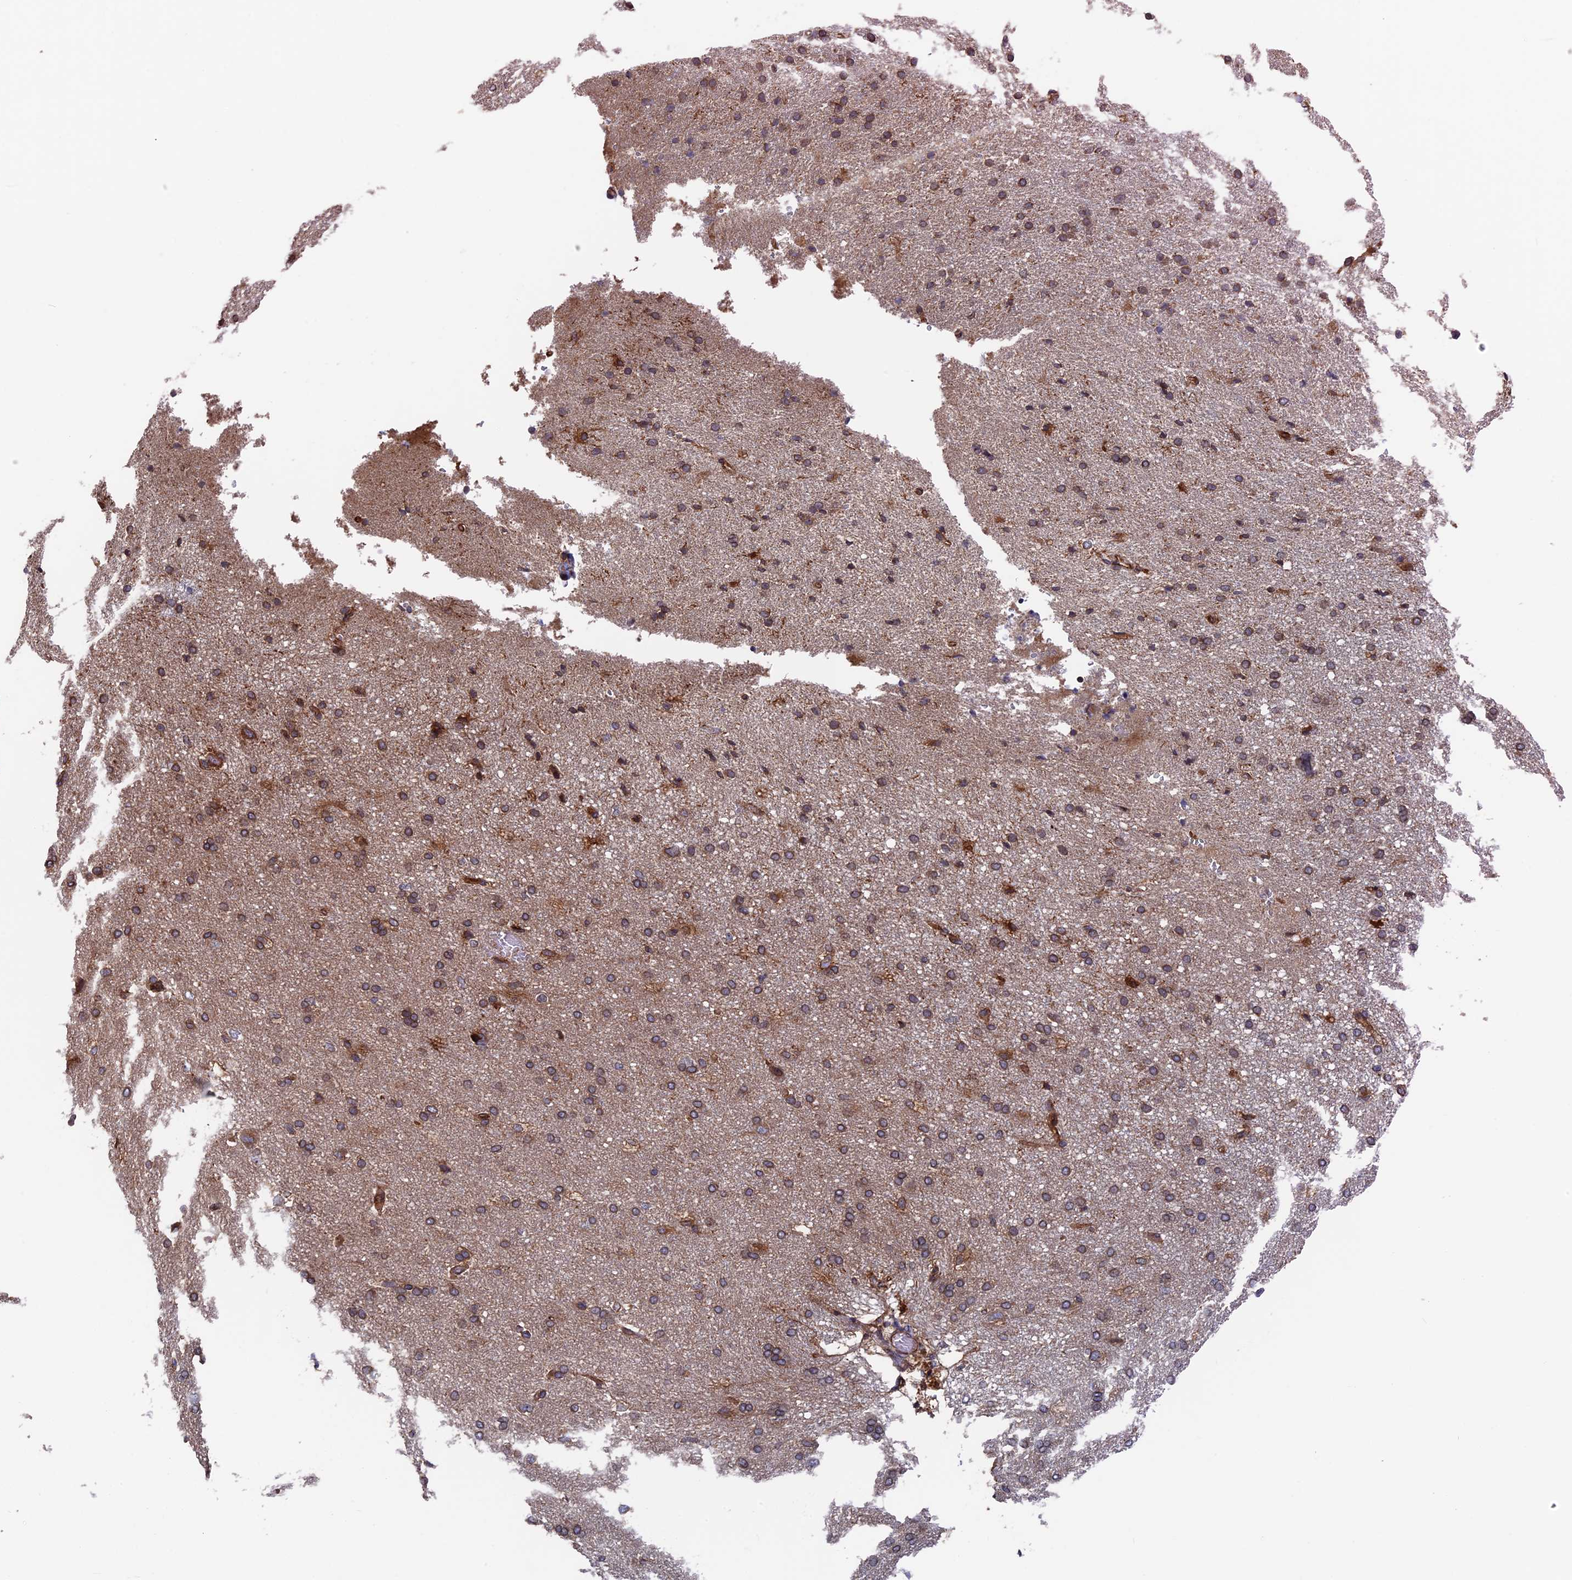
{"staining": {"intensity": "moderate", "quantity": ">75%", "location": "cytoplasmic/membranous"}, "tissue": "cerebral cortex", "cell_type": "Endothelial cells", "image_type": "normal", "snomed": [{"axis": "morphology", "description": "Normal tissue, NOS"}, {"axis": "topography", "description": "Cerebral cortex"}], "caption": "Moderate cytoplasmic/membranous expression is identified in approximately >75% of endothelial cells in unremarkable cerebral cortex. (DAB IHC, brown staining for protein, blue staining for nuclei).", "gene": "RPUSD1", "patient": {"sex": "male", "age": 62}}